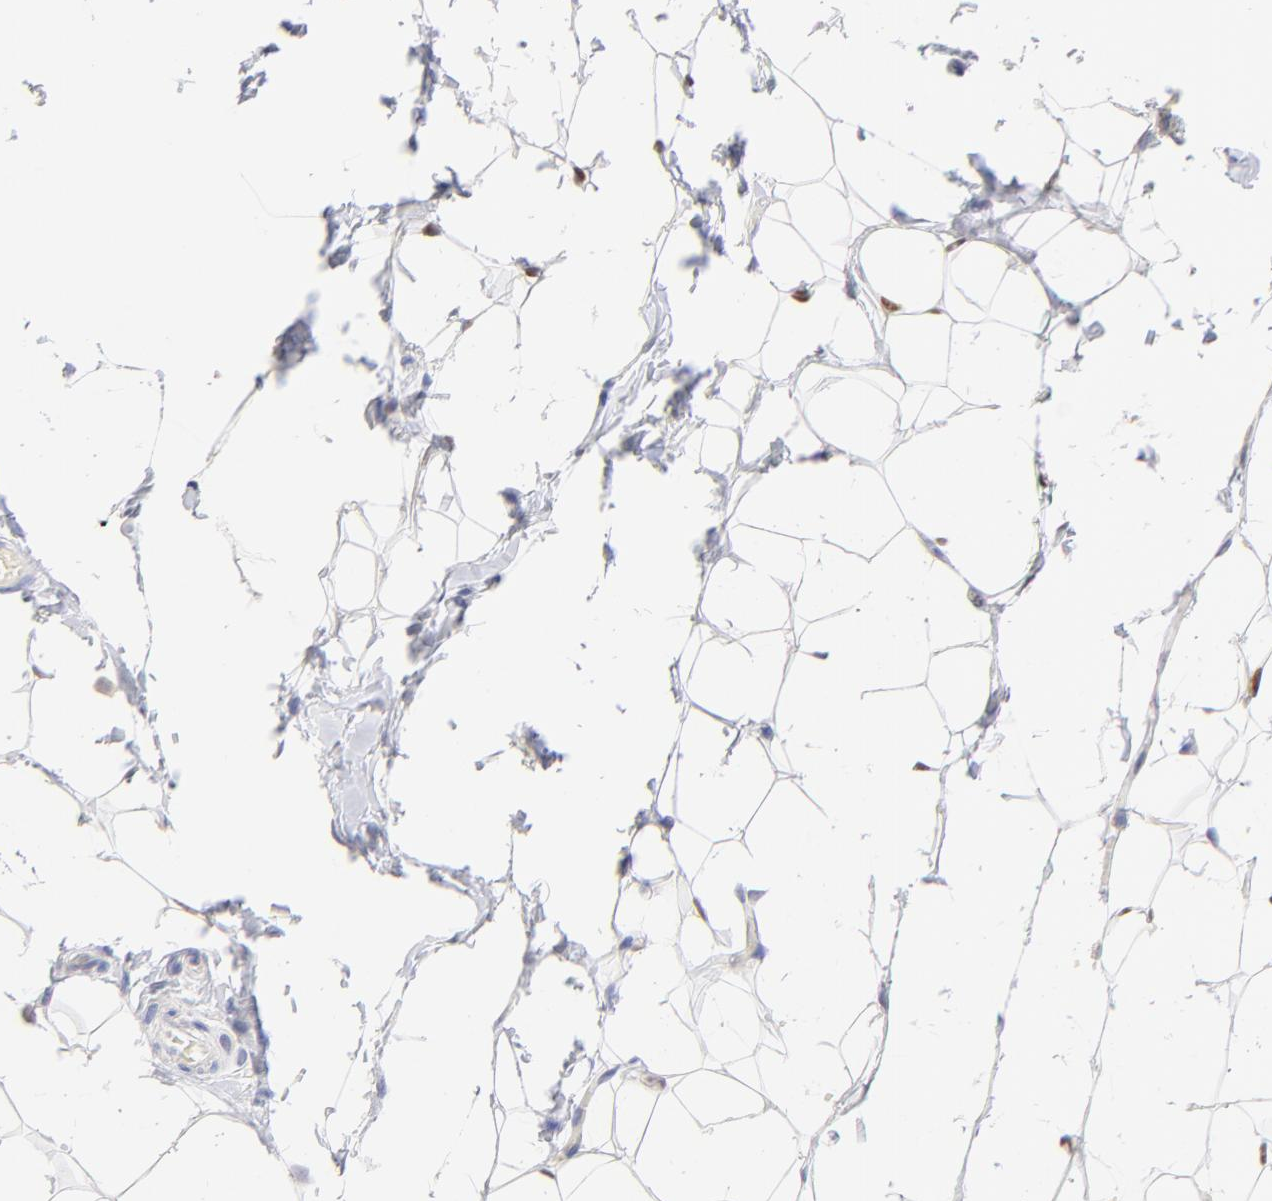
{"staining": {"intensity": "moderate", "quantity": "25%-75%", "location": "nuclear"}, "tissue": "adipose tissue", "cell_type": "Adipocytes", "image_type": "normal", "snomed": [{"axis": "morphology", "description": "Normal tissue, NOS"}, {"axis": "topography", "description": "Soft tissue"}], "caption": "Immunohistochemical staining of normal human adipose tissue demonstrates 25%-75% levels of moderate nuclear protein positivity in about 25%-75% of adipocytes.", "gene": "CFAP57", "patient": {"sex": "male", "age": 26}}